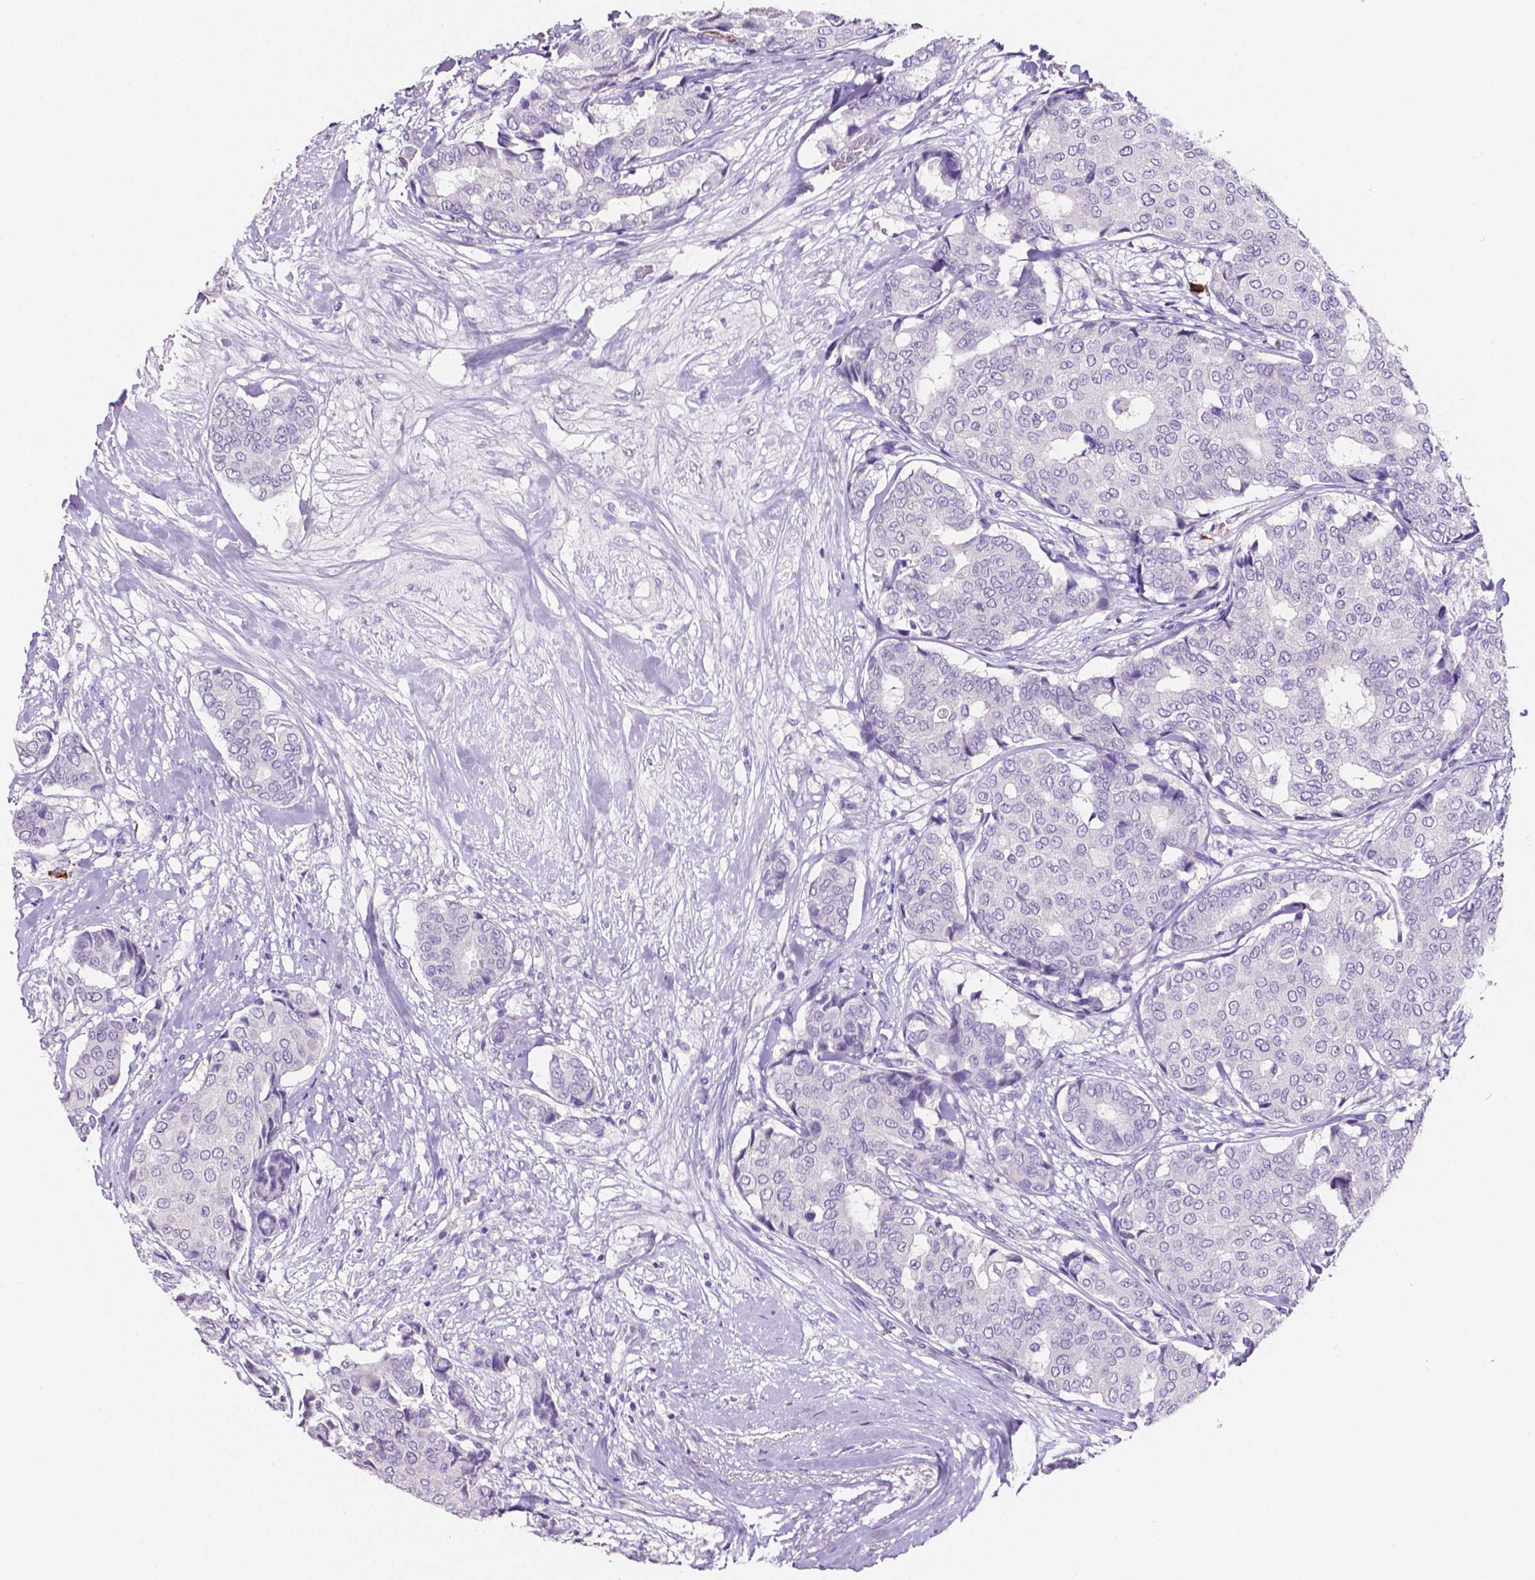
{"staining": {"intensity": "negative", "quantity": "none", "location": "none"}, "tissue": "breast cancer", "cell_type": "Tumor cells", "image_type": "cancer", "snomed": [{"axis": "morphology", "description": "Duct carcinoma"}, {"axis": "topography", "description": "Breast"}], "caption": "DAB (3,3'-diaminobenzidine) immunohistochemical staining of human breast cancer demonstrates no significant staining in tumor cells.", "gene": "MMP9", "patient": {"sex": "female", "age": 75}}